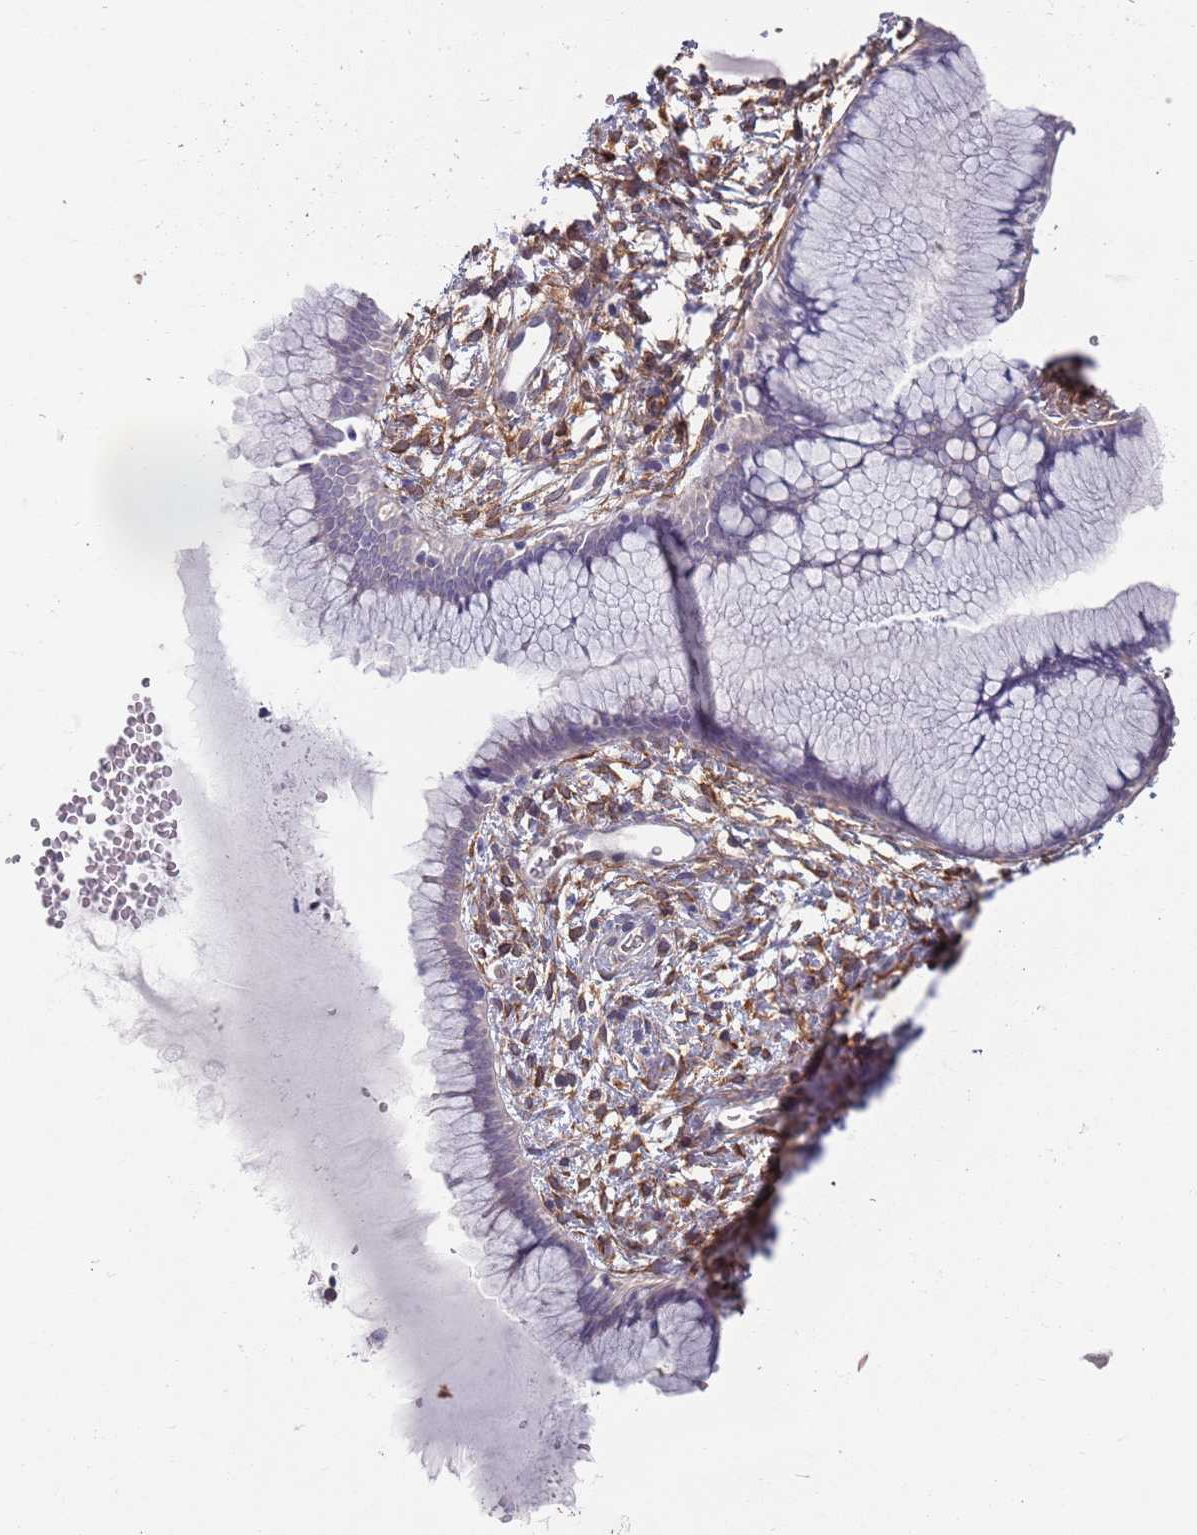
{"staining": {"intensity": "negative", "quantity": "none", "location": "none"}, "tissue": "cervix", "cell_type": "Glandular cells", "image_type": "normal", "snomed": [{"axis": "morphology", "description": "Normal tissue, NOS"}, {"axis": "topography", "description": "Cervix"}], "caption": "A high-resolution micrograph shows immunohistochemistry staining of normal cervix, which demonstrates no significant expression in glandular cells.", "gene": "ANK2", "patient": {"sex": "female", "age": 42}}